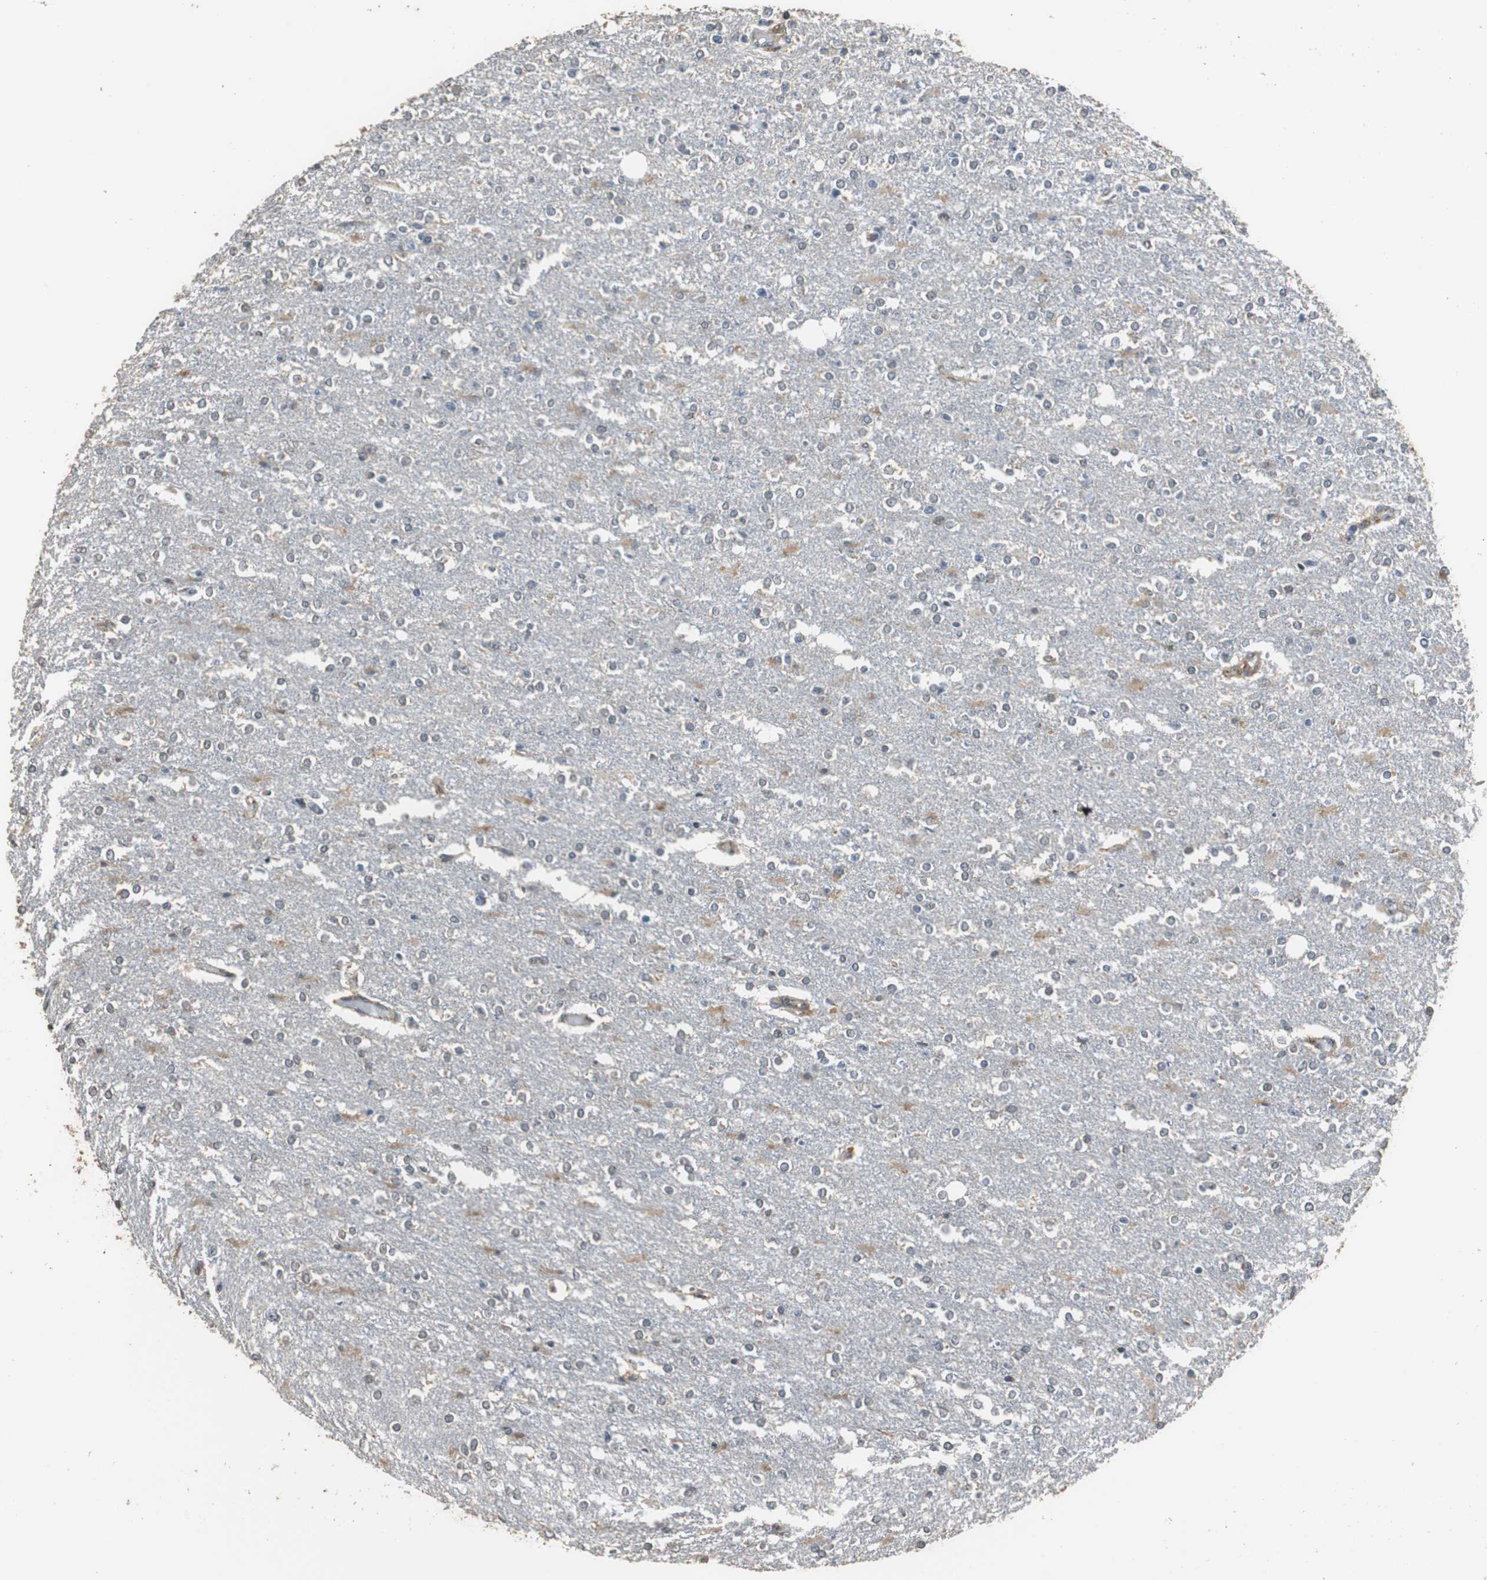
{"staining": {"intensity": "negative", "quantity": "none", "location": "none"}, "tissue": "glioma", "cell_type": "Tumor cells", "image_type": "cancer", "snomed": [{"axis": "morphology", "description": "Glioma, malignant, High grade"}, {"axis": "topography", "description": "Cerebral cortex"}], "caption": "There is no significant staining in tumor cells of glioma.", "gene": "HMGCL", "patient": {"sex": "male", "age": 76}}